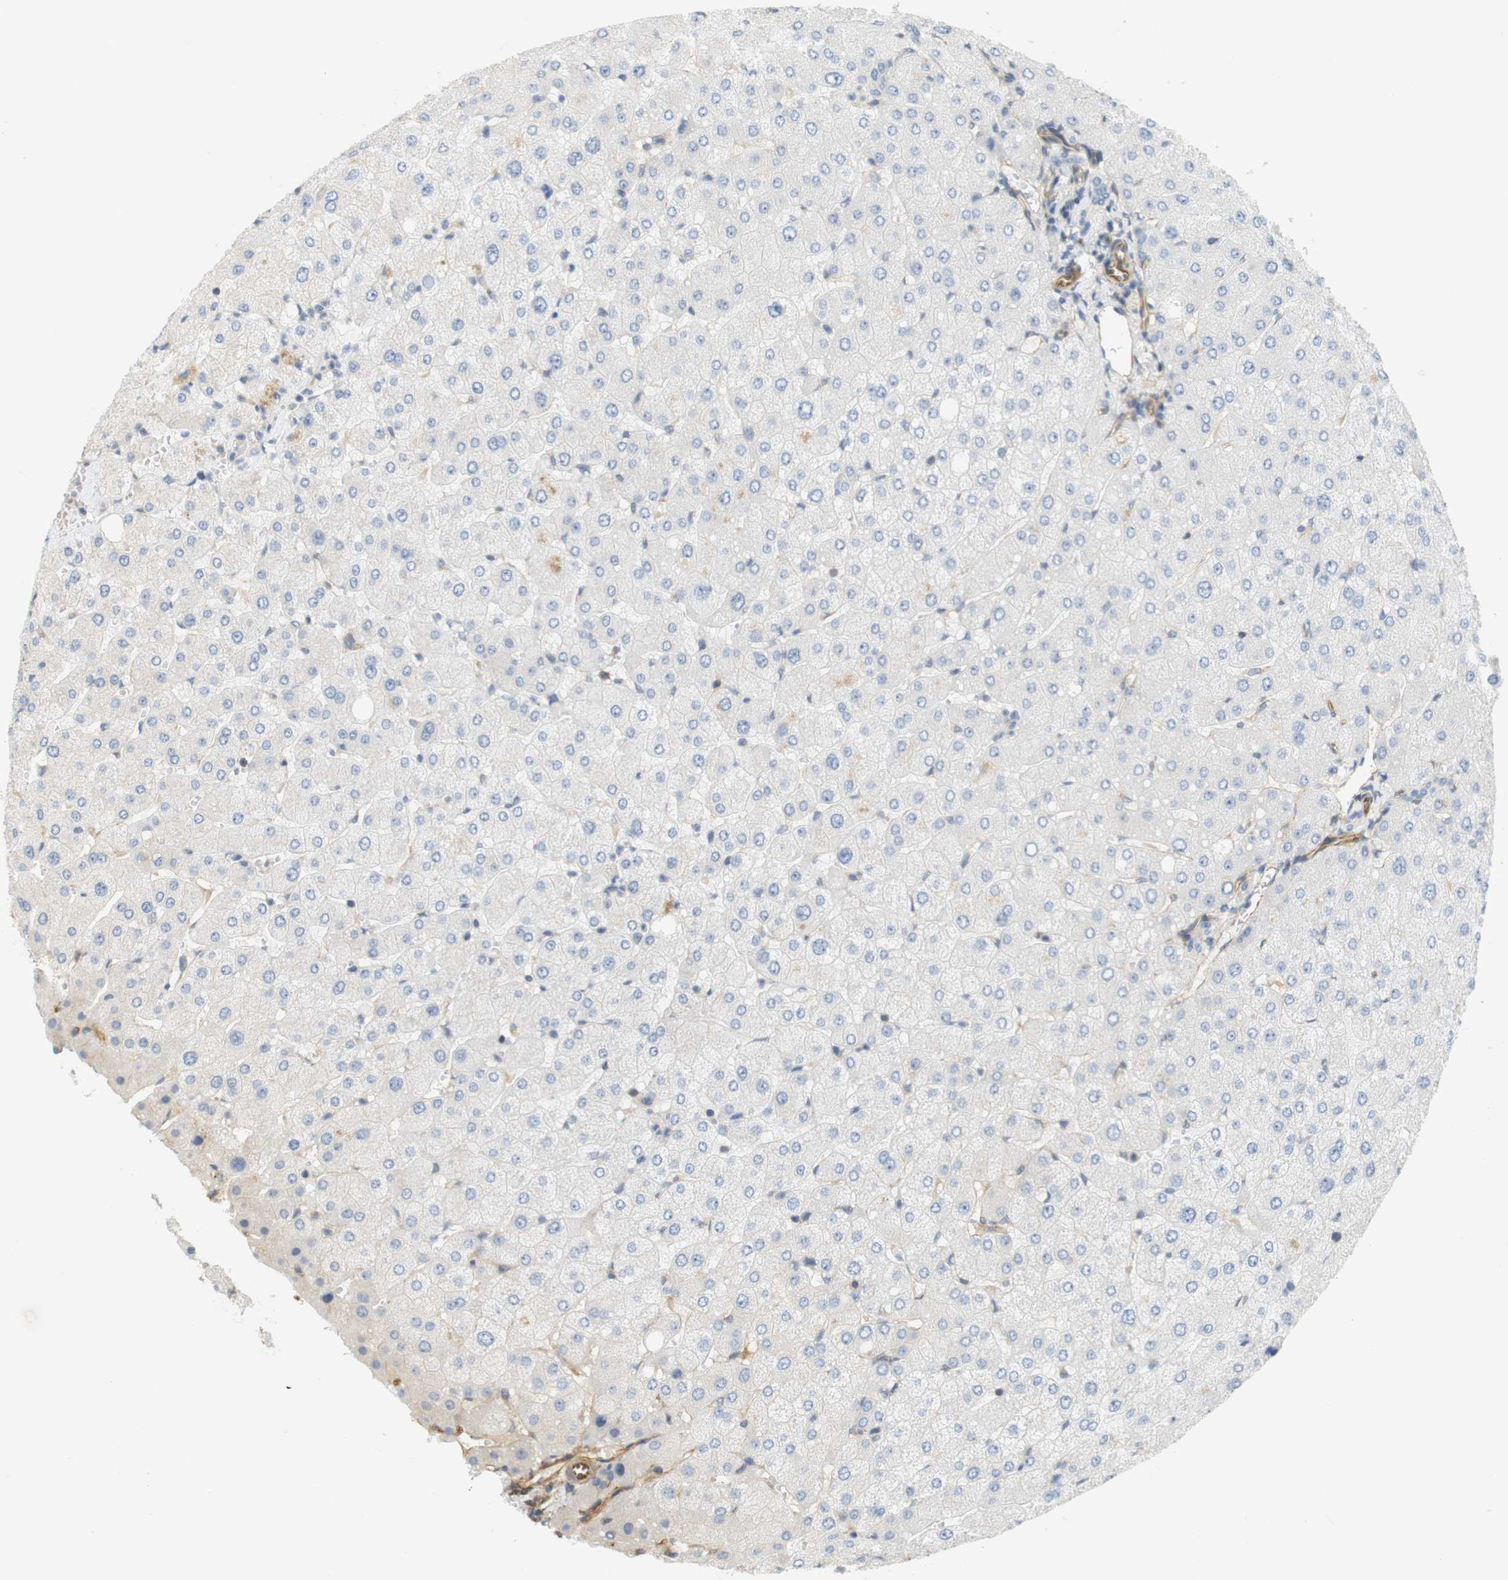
{"staining": {"intensity": "negative", "quantity": "none", "location": "none"}, "tissue": "liver", "cell_type": "Cholangiocytes", "image_type": "normal", "snomed": [{"axis": "morphology", "description": "Normal tissue, NOS"}, {"axis": "topography", "description": "Liver"}], "caption": "High magnification brightfield microscopy of normal liver stained with DAB (brown) and counterstained with hematoxylin (blue): cholangiocytes show no significant expression.", "gene": "CYTH3", "patient": {"sex": "male", "age": 55}}